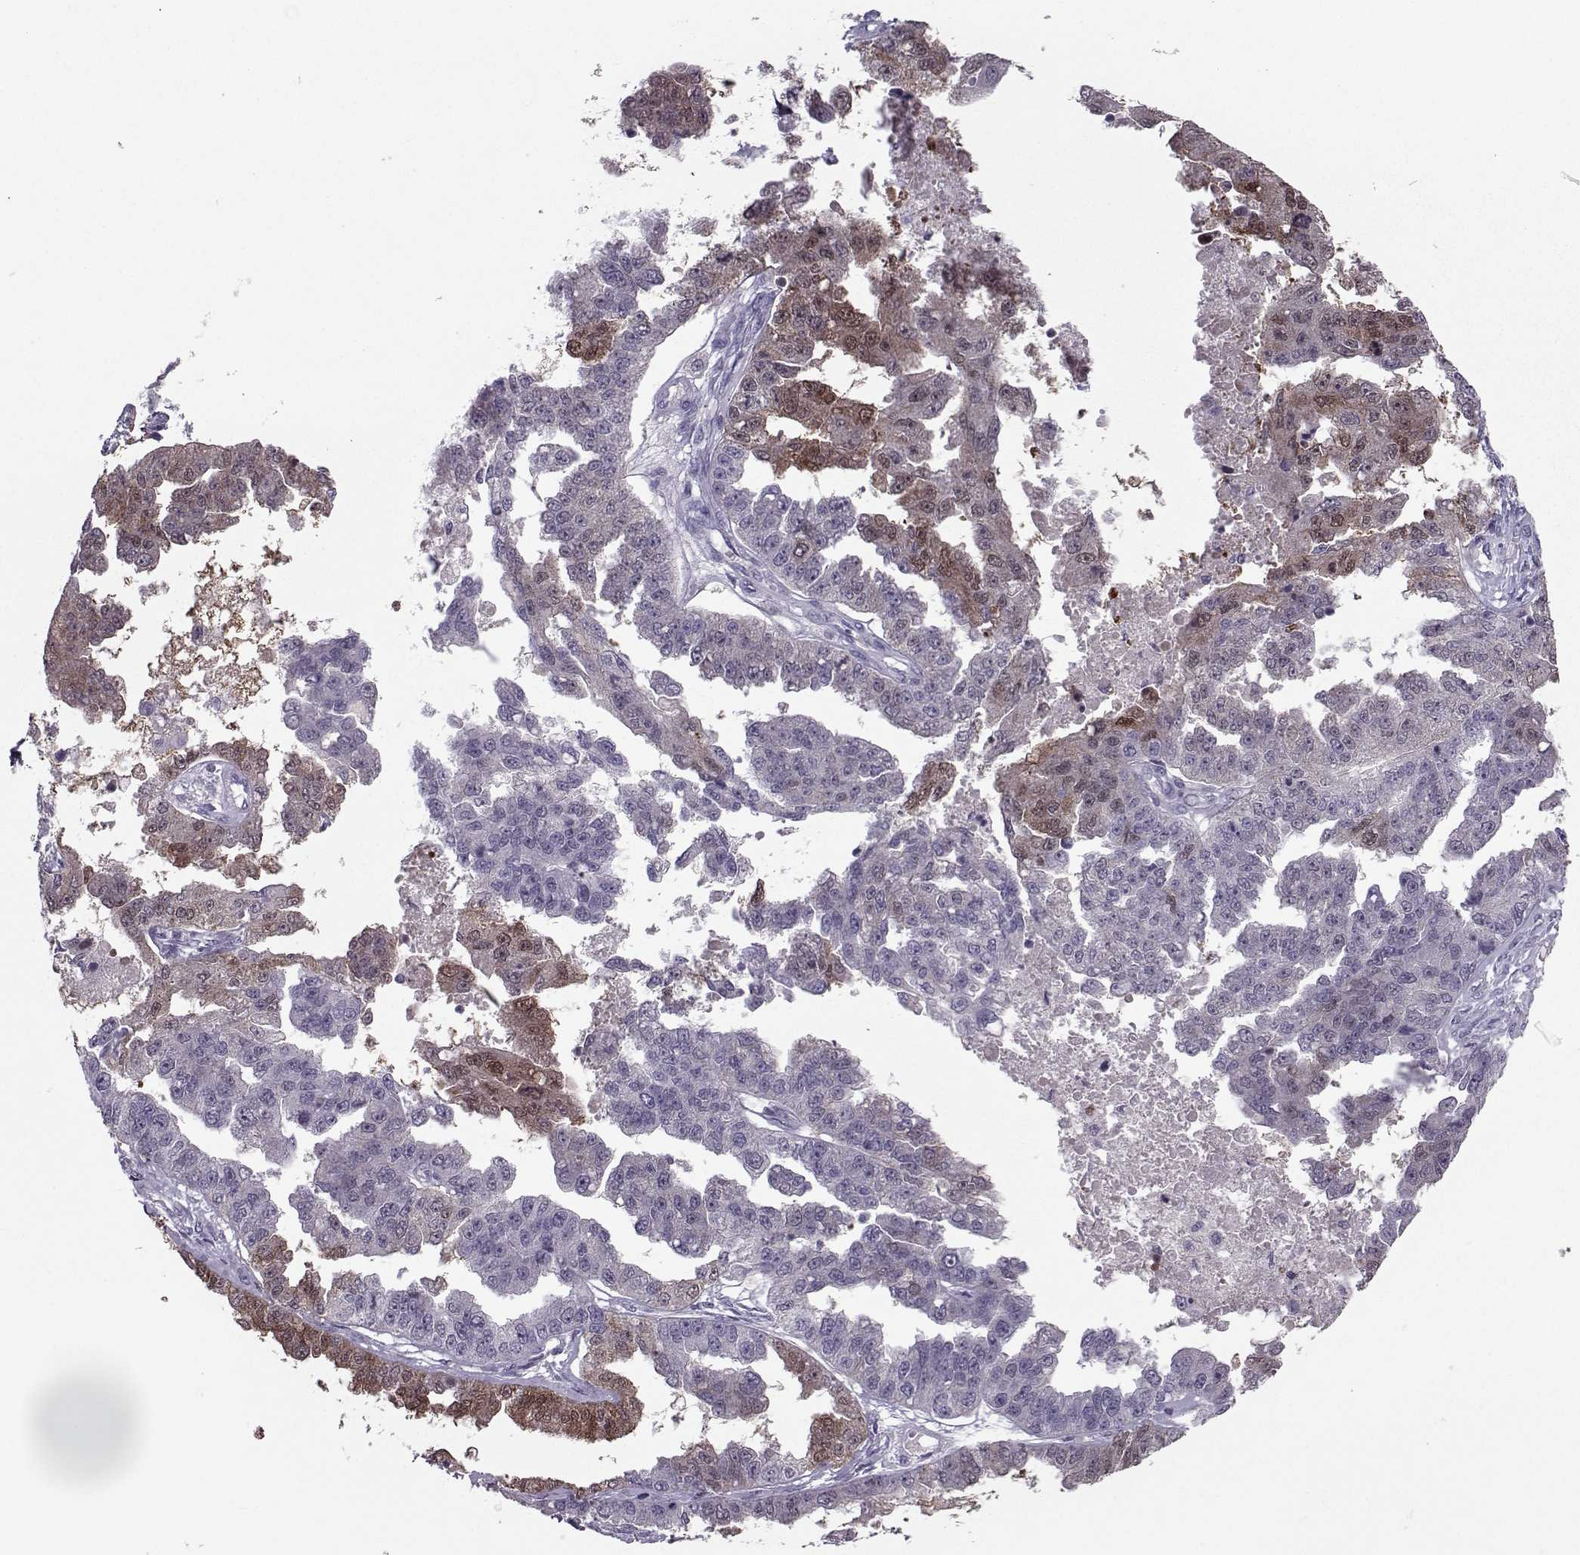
{"staining": {"intensity": "moderate", "quantity": "<25%", "location": "cytoplasmic/membranous,nuclear"}, "tissue": "ovarian cancer", "cell_type": "Tumor cells", "image_type": "cancer", "snomed": [{"axis": "morphology", "description": "Cystadenocarcinoma, serous, NOS"}, {"axis": "topography", "description": "Ovary"}], "caption": "Immunohistochemical staining of human ovarian serous cystadenocarcinoma reveals moderate cytoplasmic/membranous and nuclear protein positivity in about <25% of tumor cells.", "gene": "ASRGL1", "patient": {"sex": "female", "age": 58}}